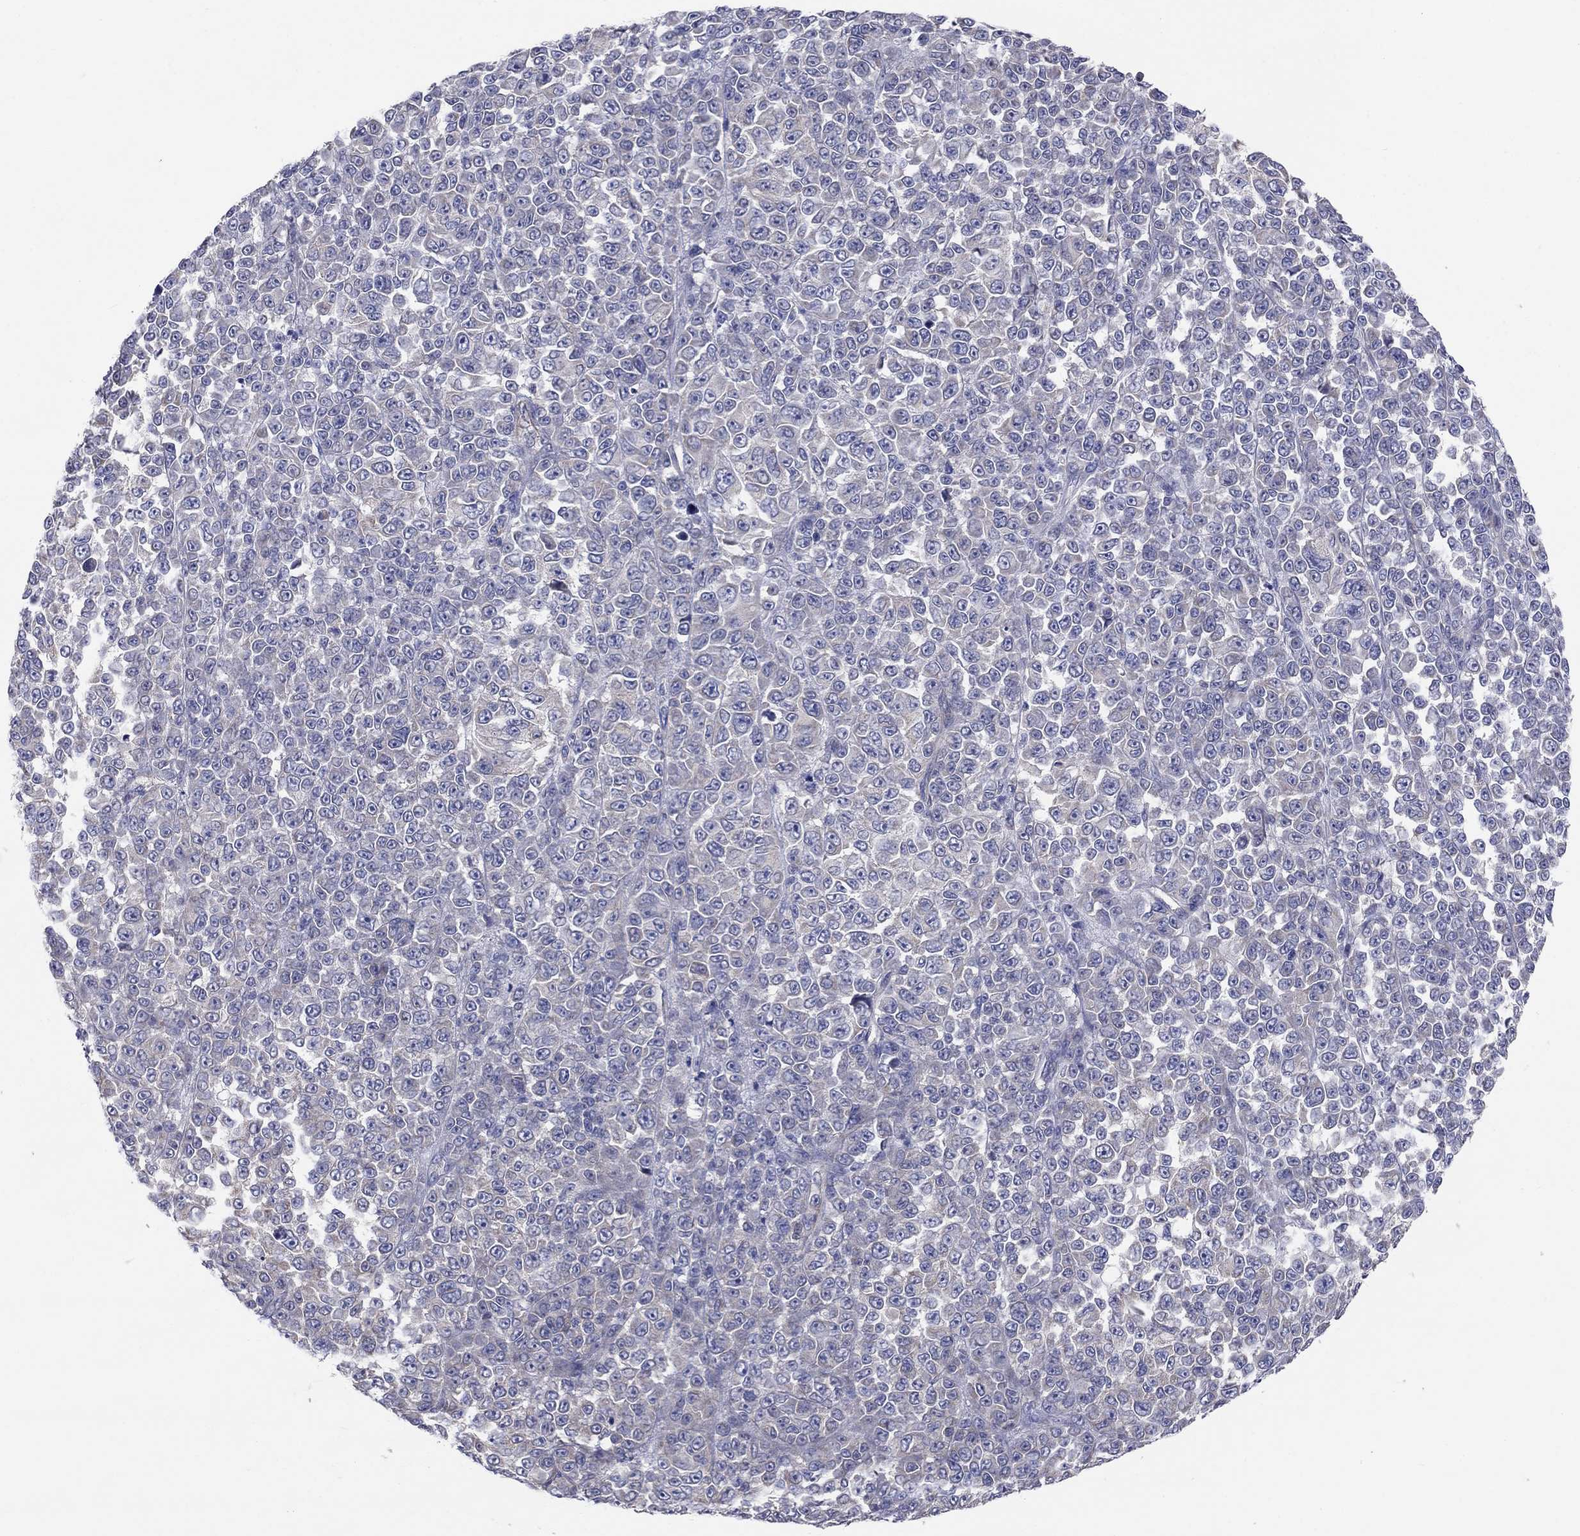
{"staining": {"intensity": "negative", "quantity": "none", "location": "none"}, "tissue": "melanoma", "cell_type": "Tumor cells", "image_type": "cancer", "snomed": [{"axis": "morphology", "description": "Malignant melanoma, NOS"}, {"axis": "topography", "description": "Skin"}], "caption": "Tumor cells are negative for protein expression in human melanoma.", "gene": "EMP2", "patient": {"sex": "female", "age": 95}}